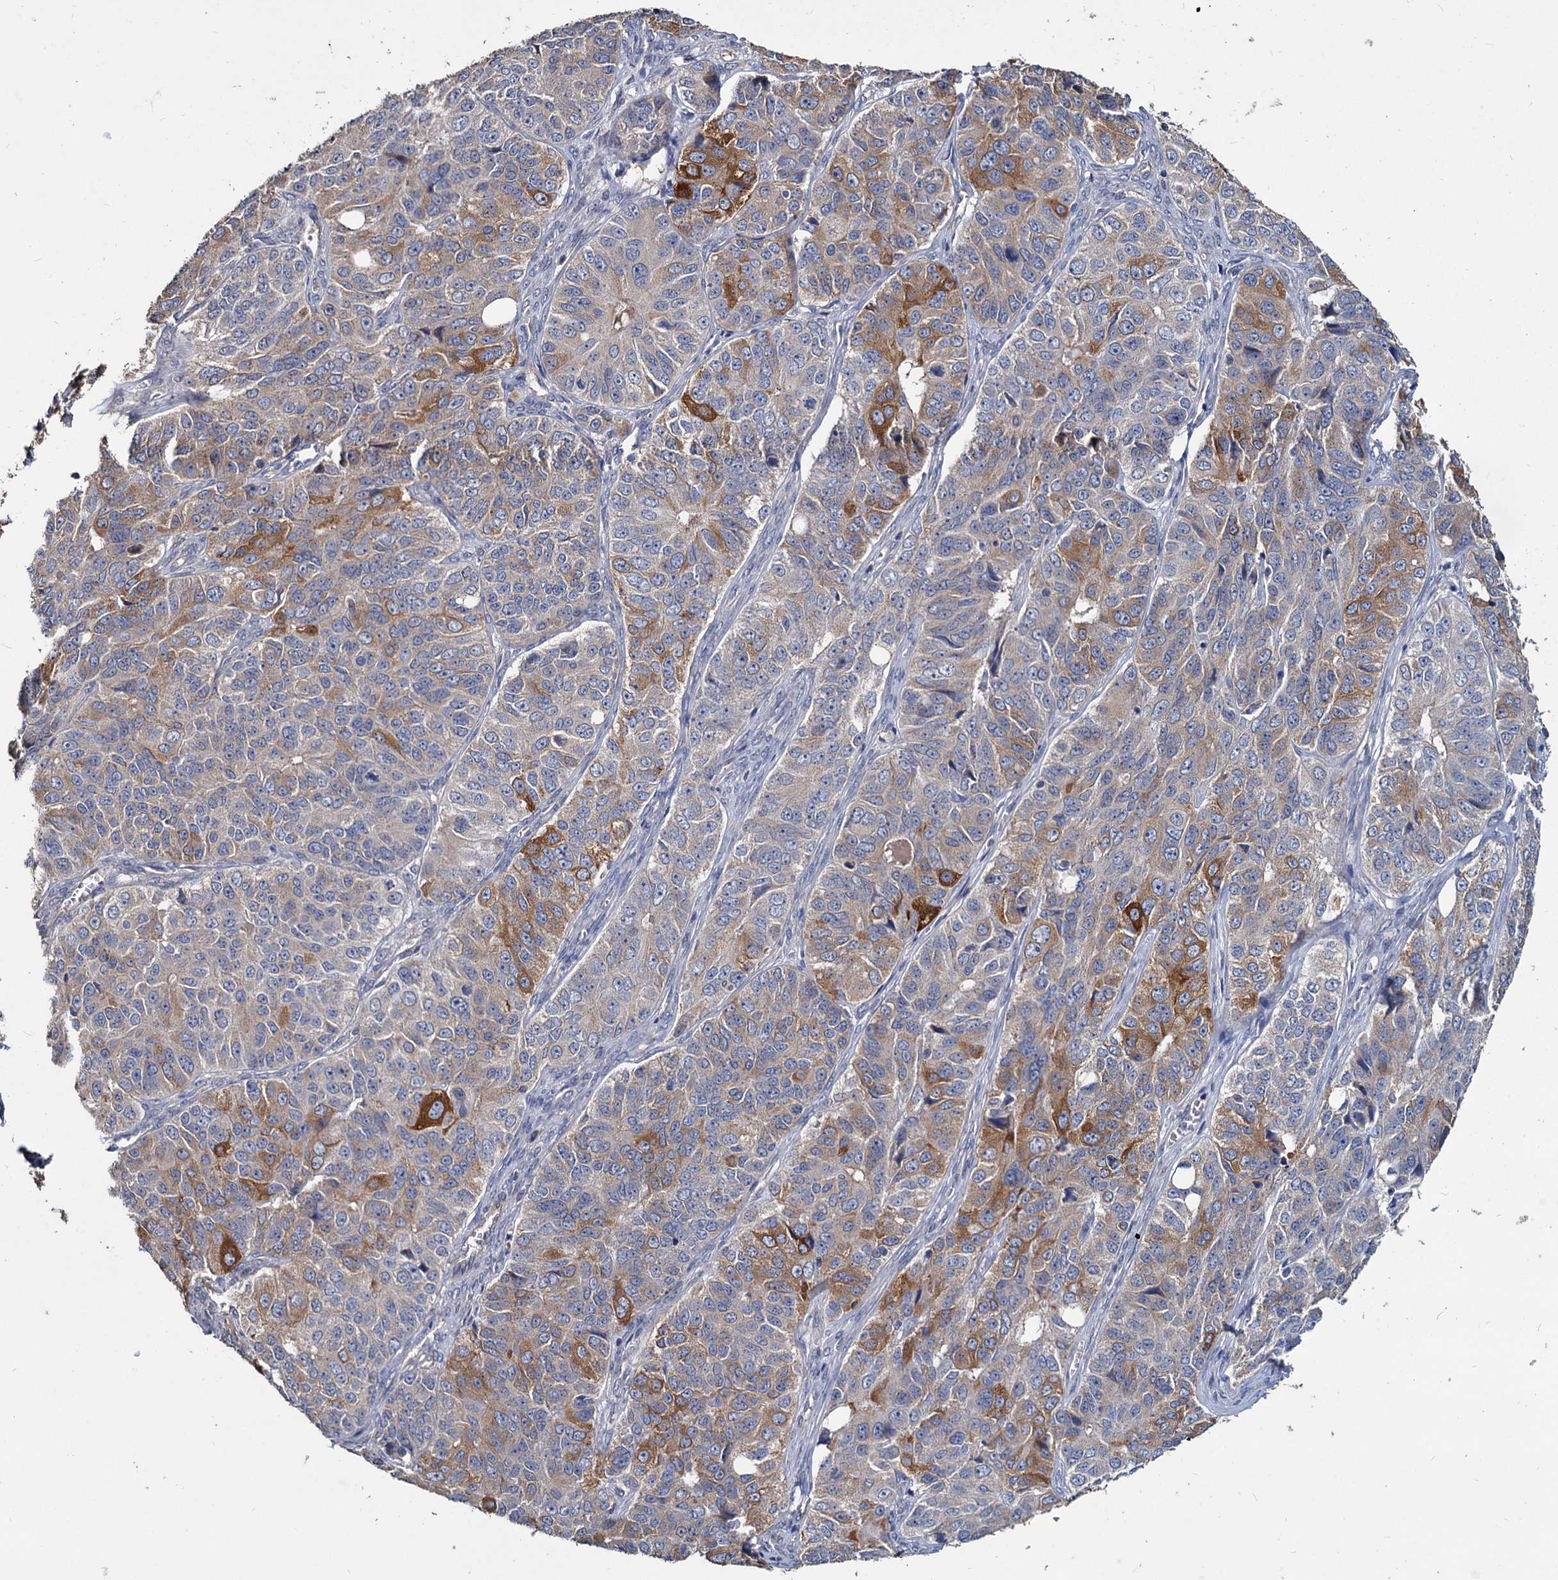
{"staining": {"intensity": "strong", "quantity": "<25%", "location": "cytoplasmic/membranous"}, "tissue": "ovarian cancer", "cell_type": "Tumor cells", "image_type": "cancer", "snomed": [{"axis": "morphology", "description": "Carcinoma, endometroid"}, {"axis": "topography", "description": "Ovary"}], "caption": "A brown stain shows strong cytoplasmic/membranous positivity of a protein in ovarian endometroid carcinoma tumor cells. (brown staining indicates protein expression, while blue staining denotes nuclei).", "gene": "DEPDC4", "patient": {"sex": "female", "age": 51}}